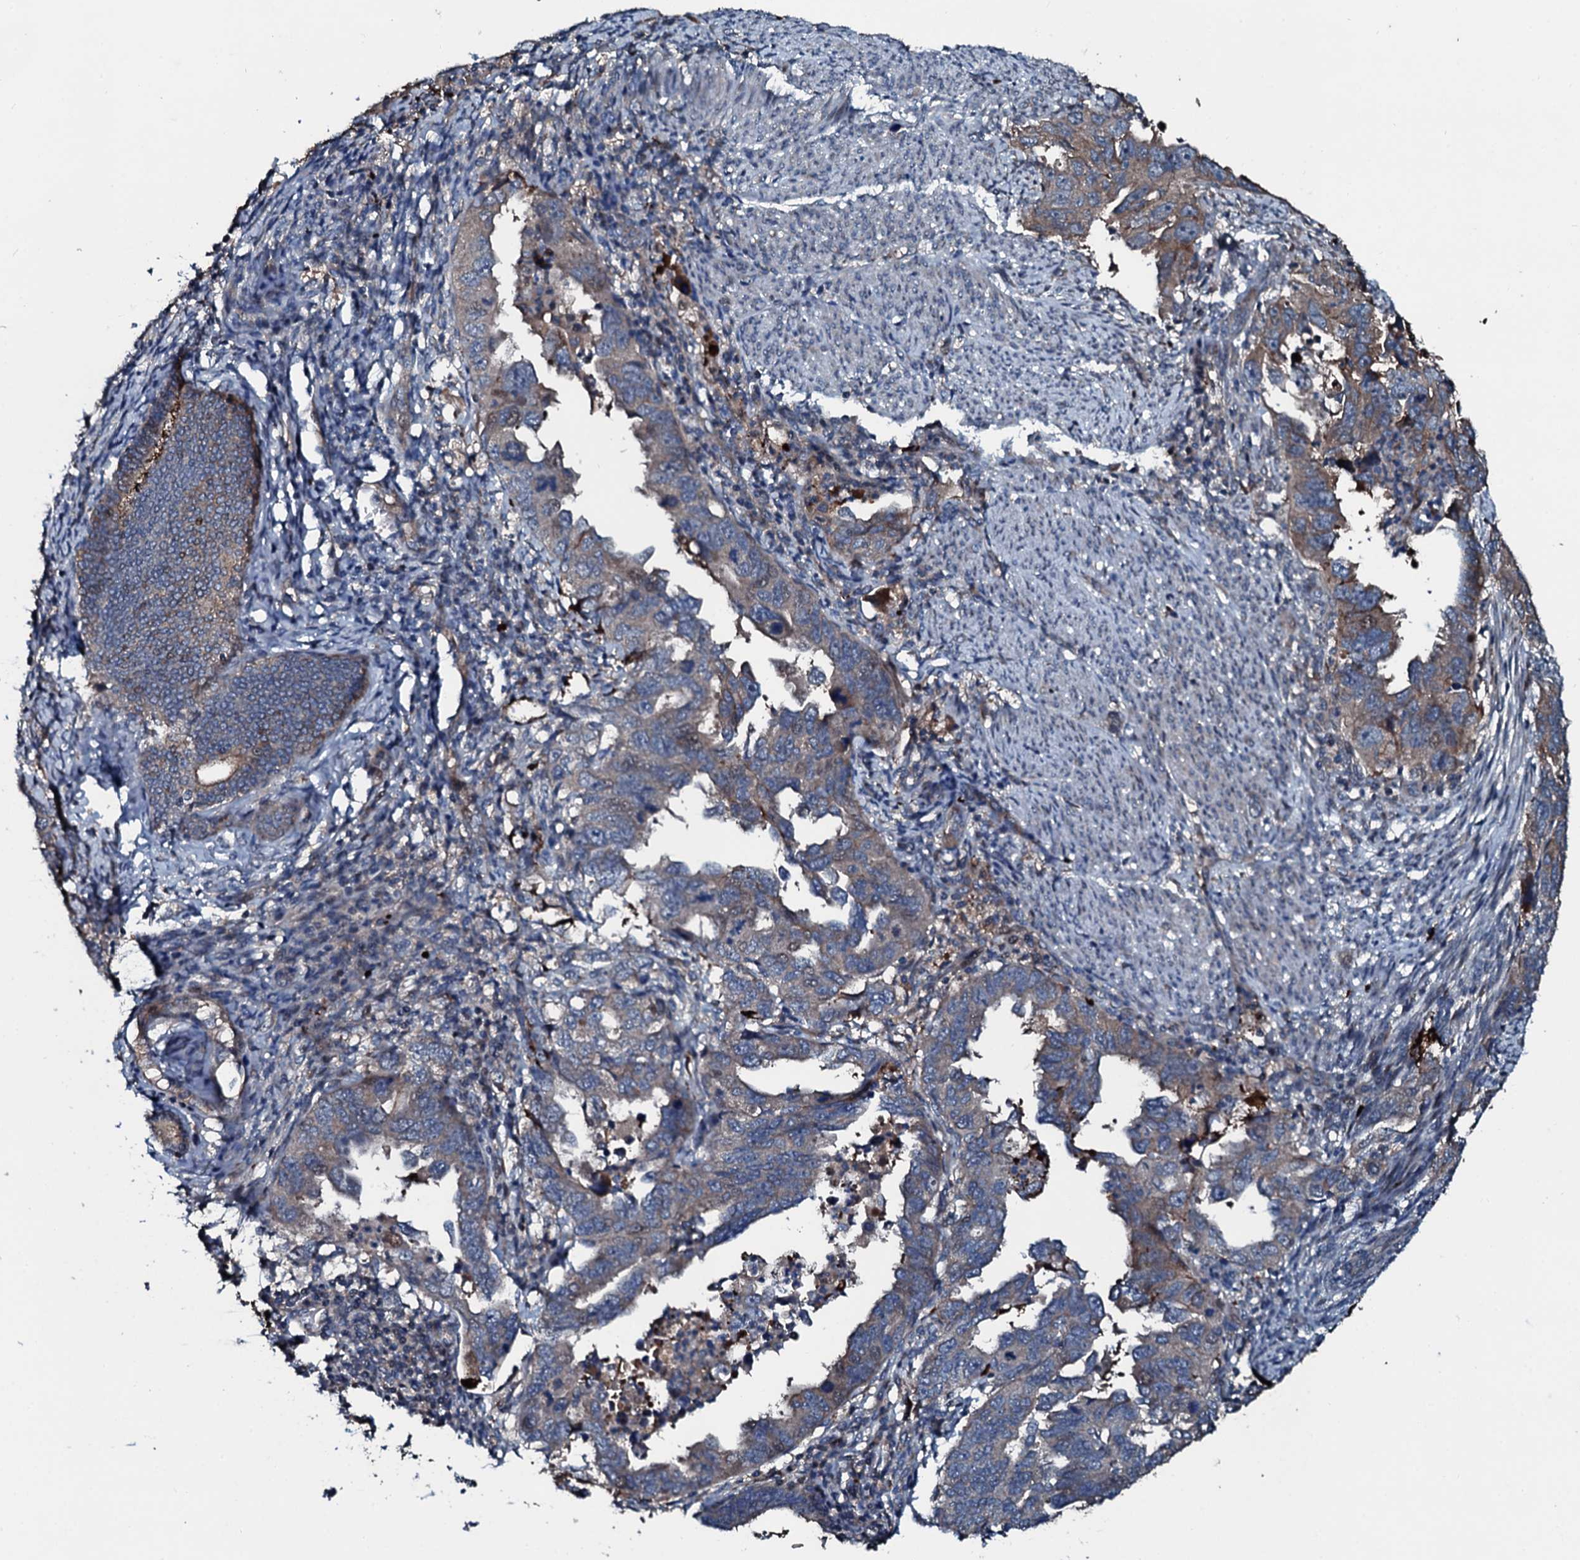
{"staining": {"intensity": "weak", "quantity": "25%-75%", "location": "cytoplasmic/membranous"}, "tissue": "endometrial cancer", "cell_type": "Tumor cells", "image_type": "cancer", "snomed": [{"axis": "morphology", "description": "Adenocarcinoma, NOS"}, {"axis": "topography", "description": "Endometrium"}], "caption": "Protein staining demonstrates weak cytoplasmic/membranous staining in about 25%-75% of tumor cells in endometrial adenocarcinoma. The protein of interest is shown in brown color, while the nuclei are stained blue.", "gene": "AARS1", "patient": {"sex": "female", "age": 65}}